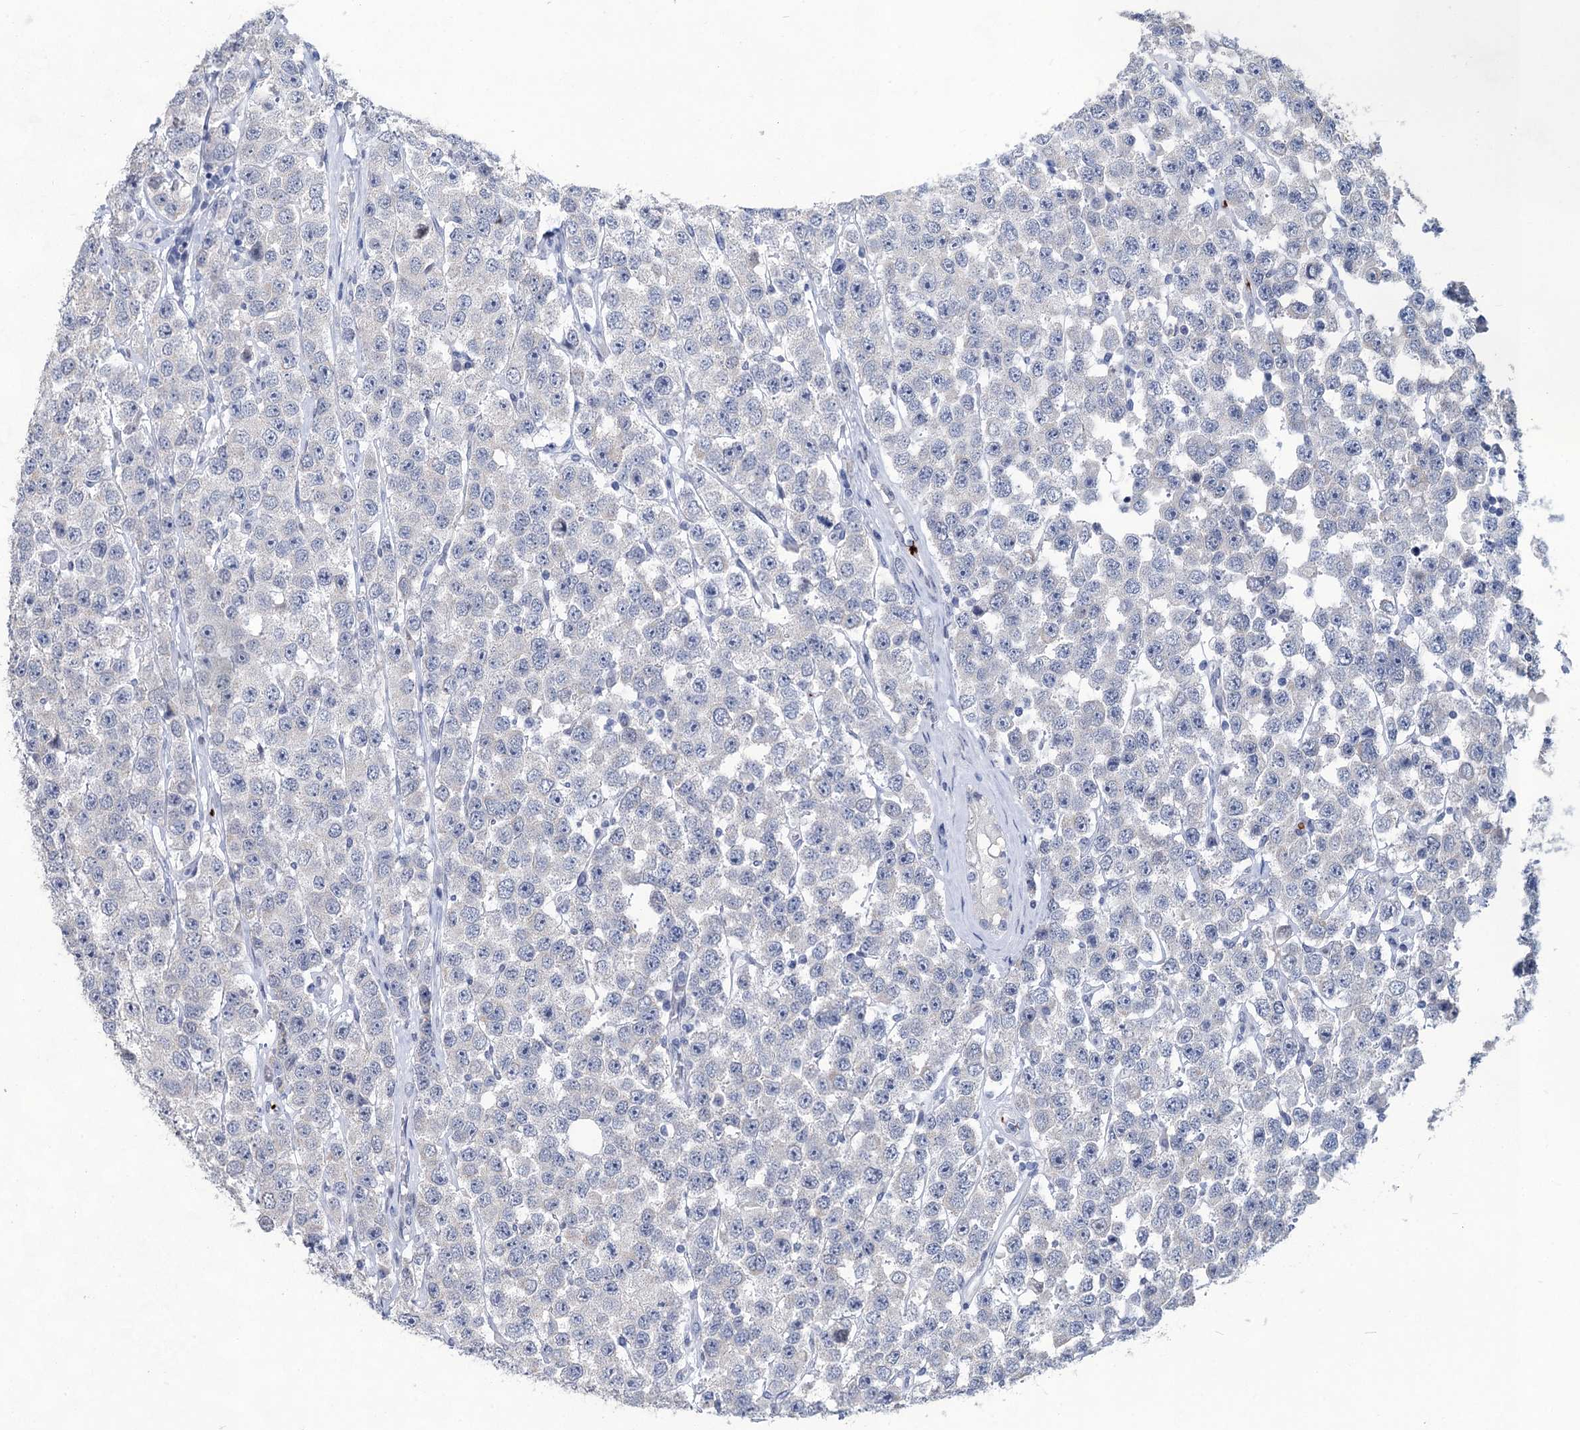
{"staining": {"intensity": "negative", "quantity": "none", "location": "none"}, "tissue": "testis cancer", "cell_type": "Tumor cells", "image_type": "cancer", "snomed": [{"axis": "morphology", "description": "Seminoma, NOS"}, {"axis": "topography", "description": "Testis"}], "caption": "High magnification brightfield microscopy of seminoma (testis) stained with DAB (3,3'-diaminobenzidine) (brown) and counterstained with hematoxylin (blue): tumor cells show no significant expression.", "gene": "MON2", "patient": {"sex": "male", "age": 28}}